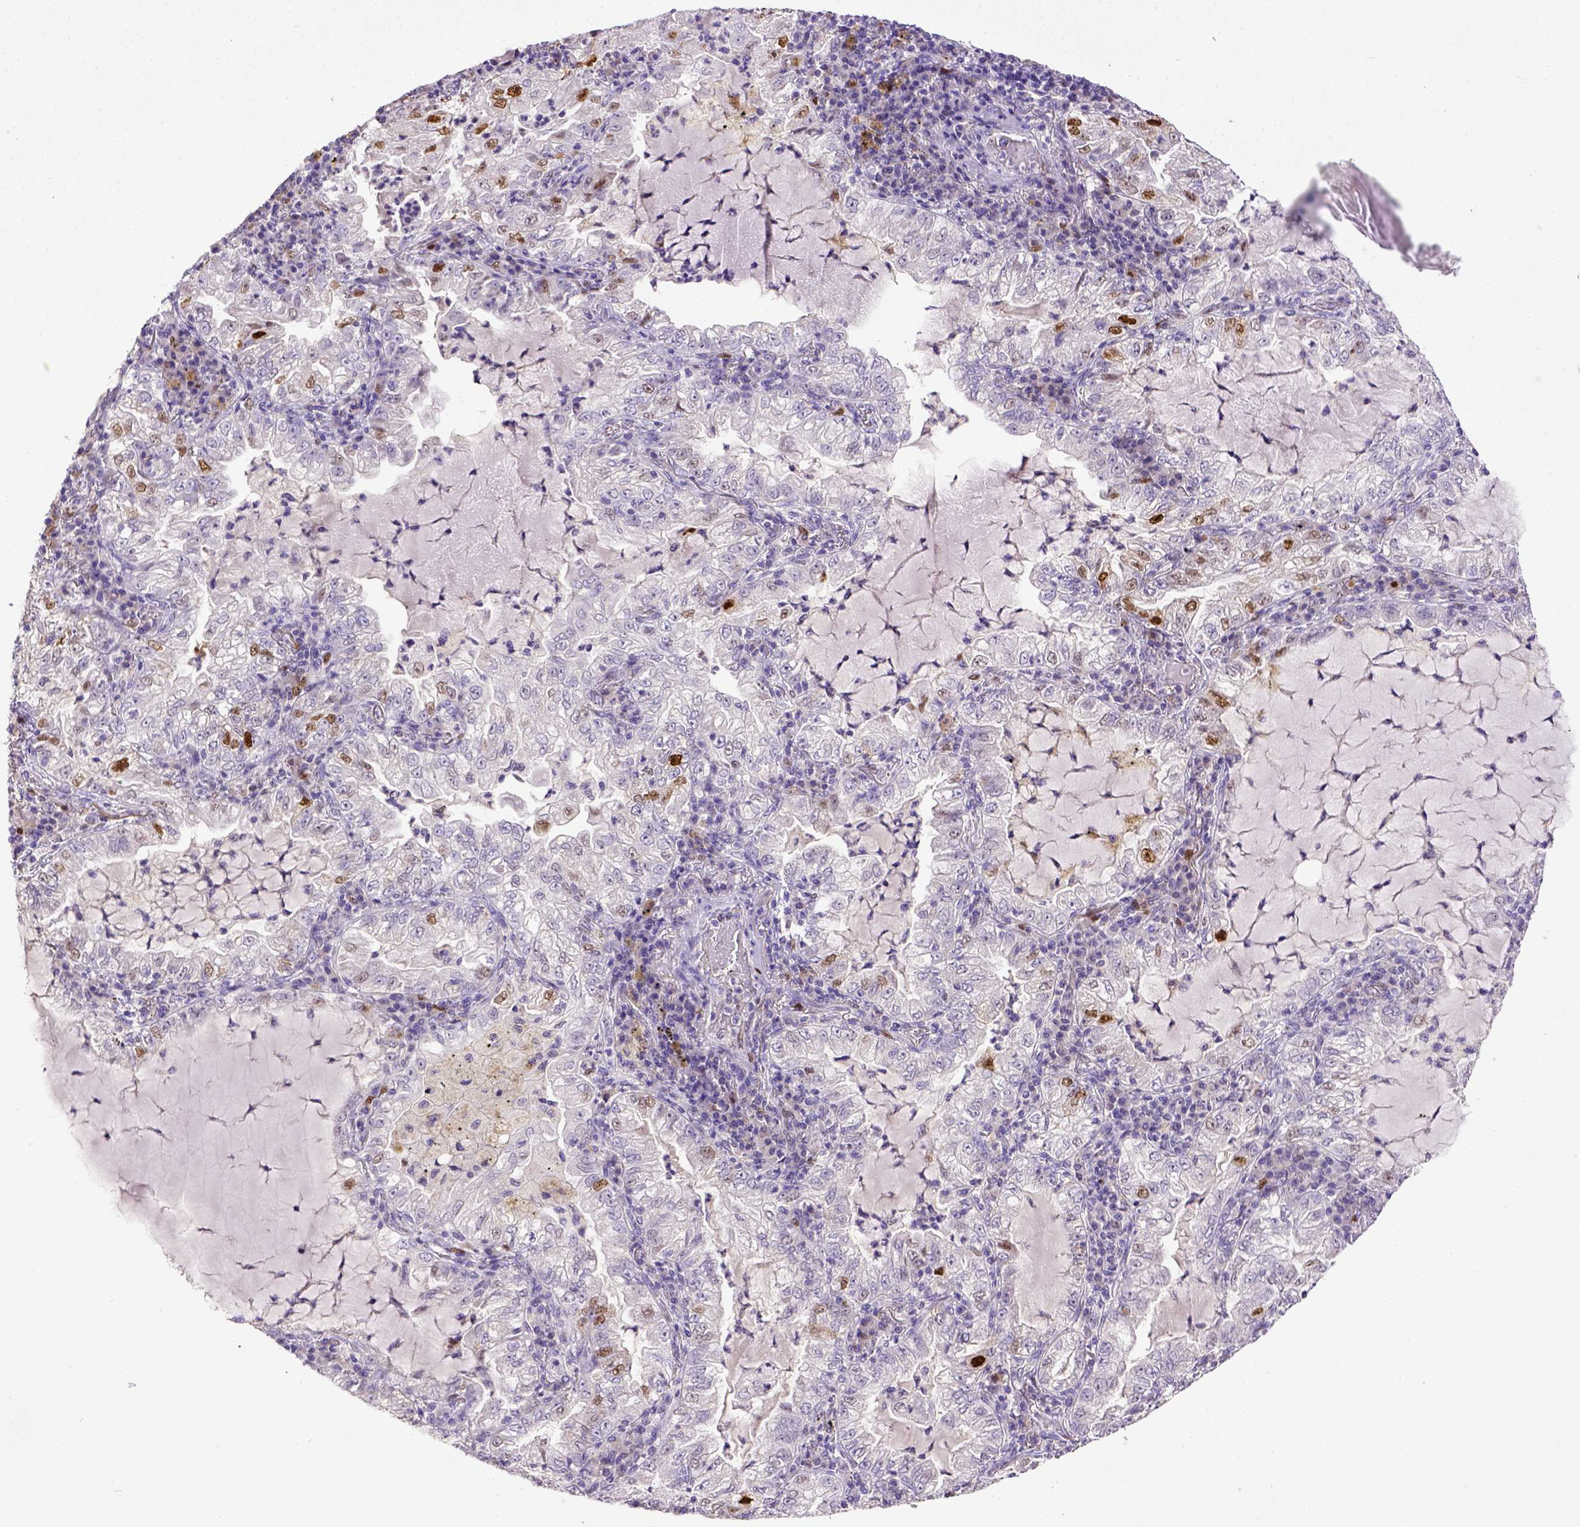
{"staining": {"intensity": "moderate", "quantity": "<25%", "location": "nuclear"}, "tissue": "lung cancer", "cell_type": "Tumor cells", "image_type": "cancer", "snomed": [{"axis": "morphology", "description": "Adenocarcinoma, NOS"}, {"axis": "topography", "description": "Lung"}], "caption": "Tumor cells demonstrate low levels of moderate nuclear positivity in about <25% of cells in lung cancer. (DAB = brown stain, brightfield microscopy at high magnification).", "gene": "CDKN1A", "patient": {"sex": "female", "age": 73}}